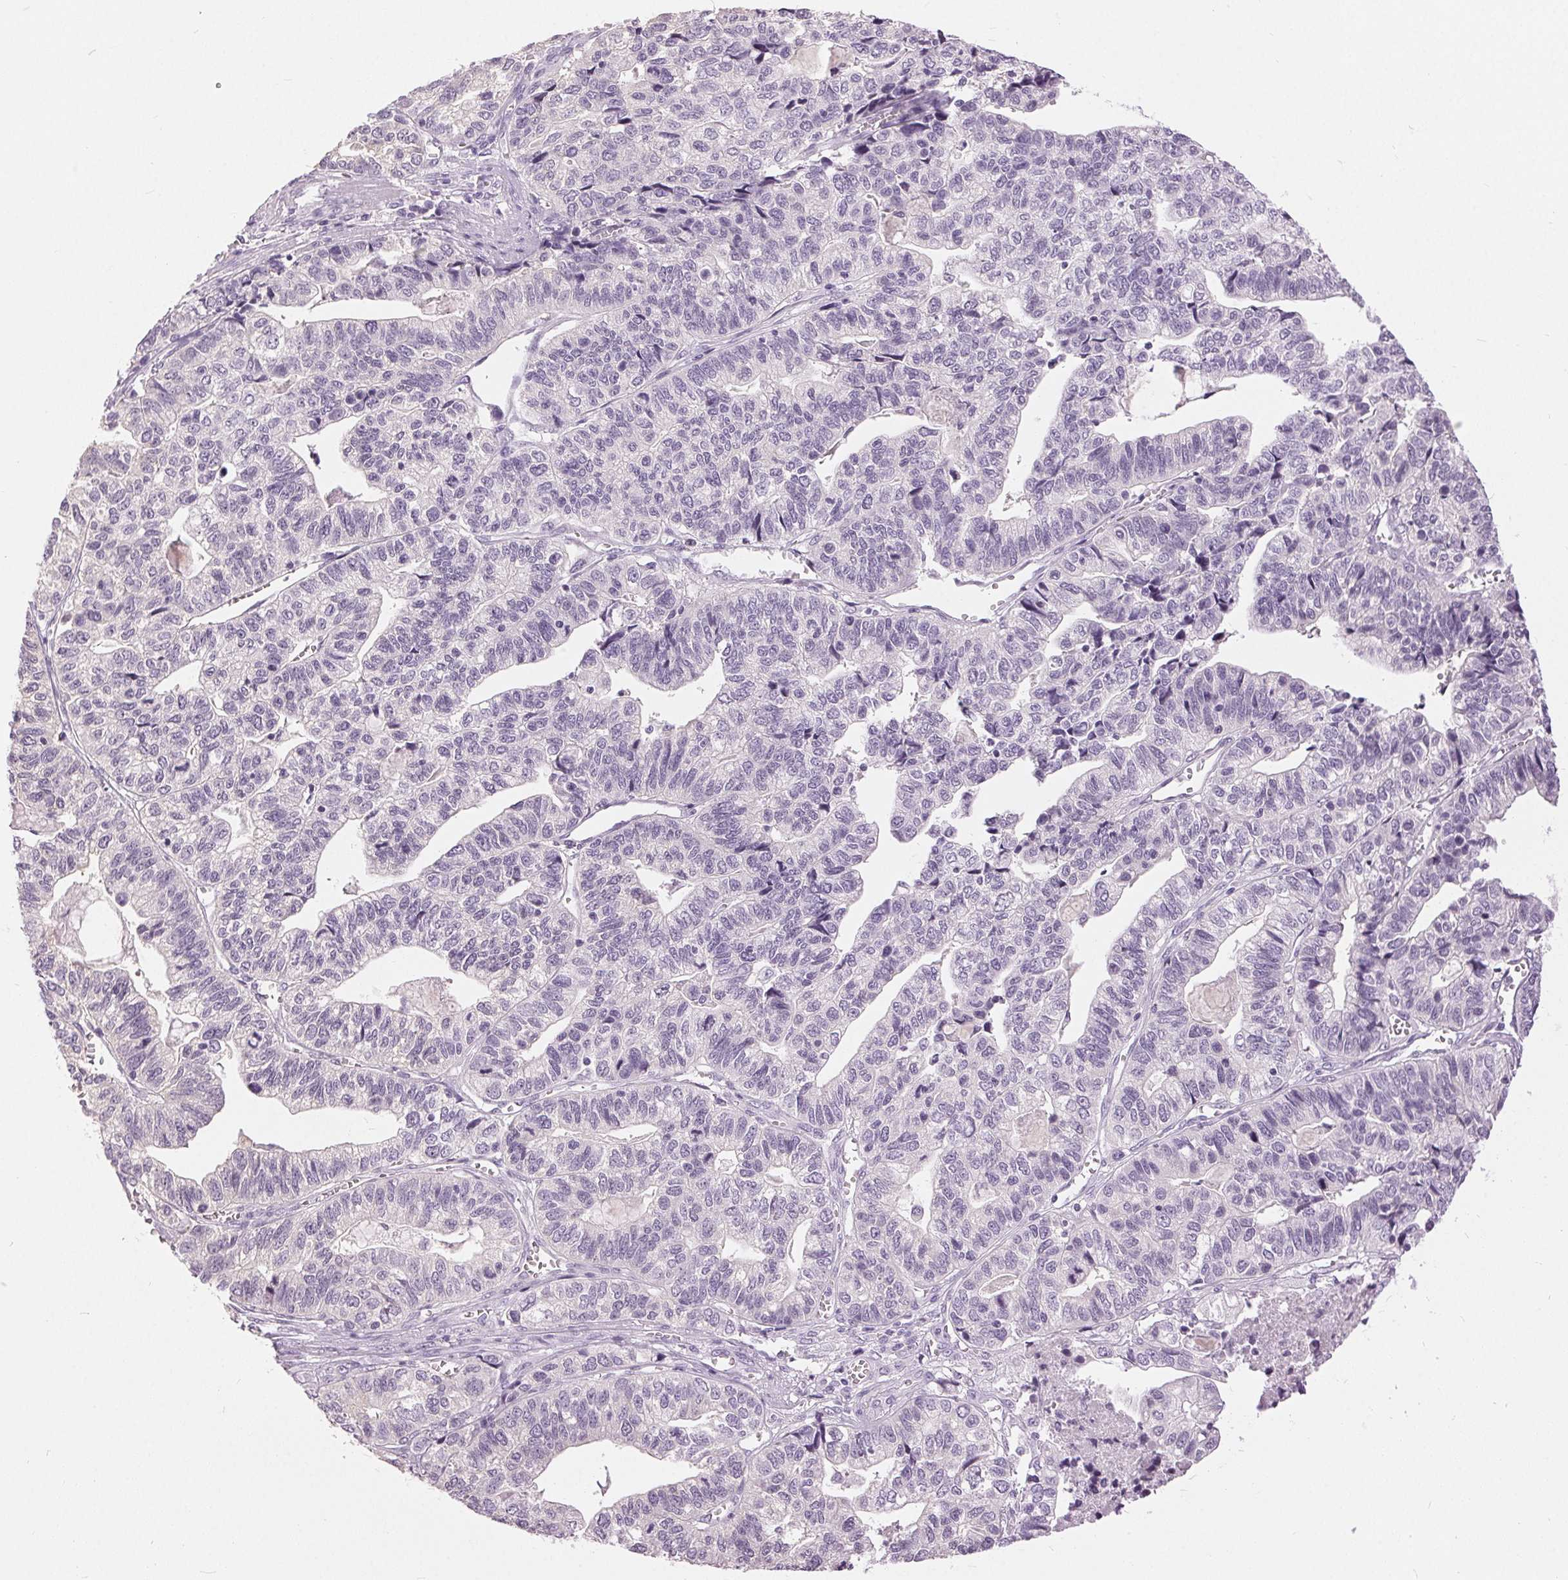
{"staining": {"intensity": "negative", "quantity": "none", "location": "none"}, "tissue": "stomach cancer", "cell_type": "Tumor cells", "image_type": "cancer", "snomed": [{"axis": "morphology", "description": "Adenocarcinoma, NOS"}, {"axis": "topography", "description": "Stomach, upper"}], "caption": "DAB immunohistochemical staining of adenocarcinoma (stomach) reveals no significant positivity in tumor cells.", "gene": "DSG3", "patient": {"sex": "female", "age": 67}}